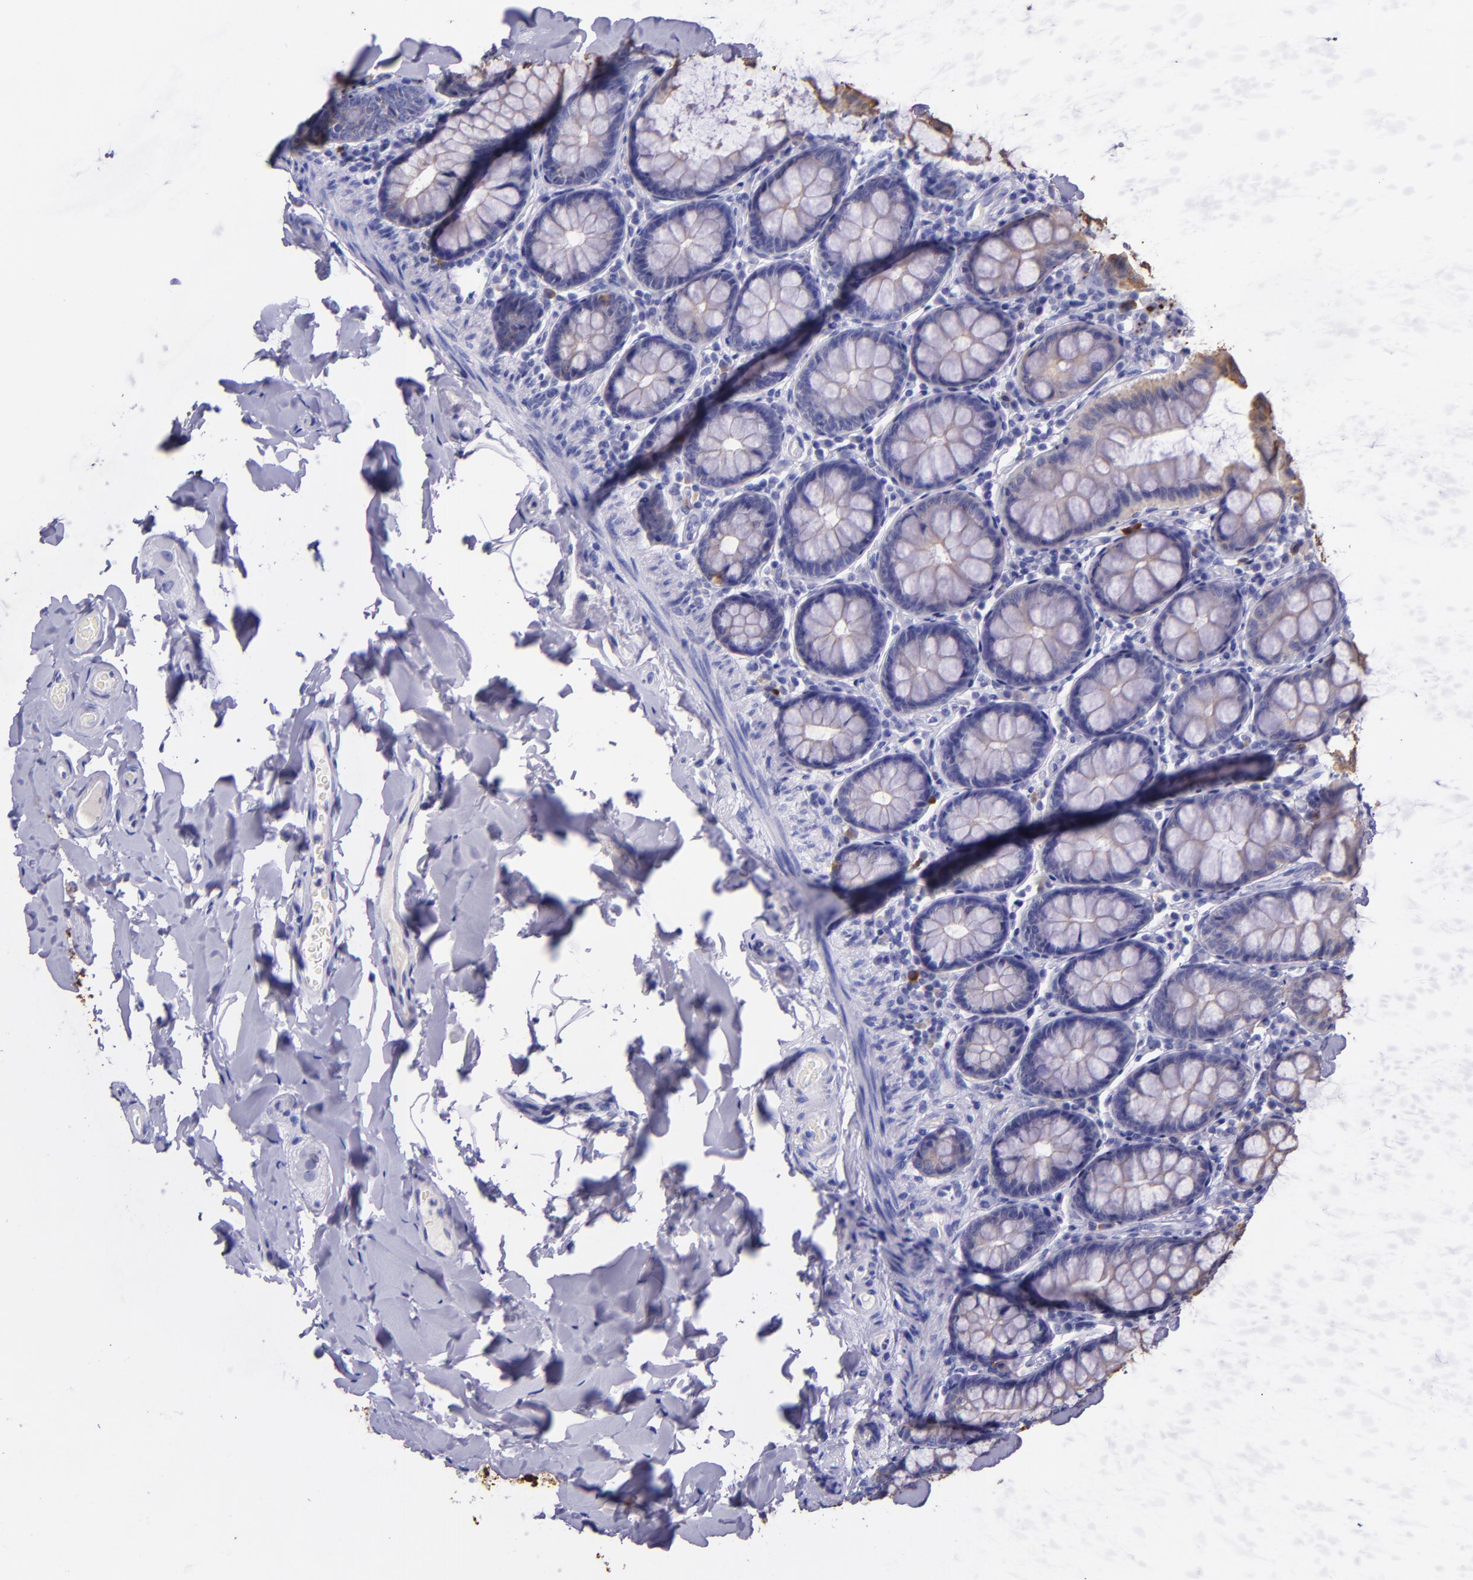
{"staining": {"intensity": "negative", "quantity": "none", "location": "none"}, "tissue": "colon", "cell_type": "Endothelial cells", "image_type": "normal", "snomed": [{"axis": "morphology", "description": "Normal tissue, NOS"}, {"axis": "topography", "description": "Colon"}], "caption": "Immunohistochemistry micrograph of normal colon: human colon stained with DAB (3,3'-diaminobenzidine) exhibits no significant protein expression in endothelial cells.", "gene": "KRT4", "patient": {"sex": "female", "age": 61}}